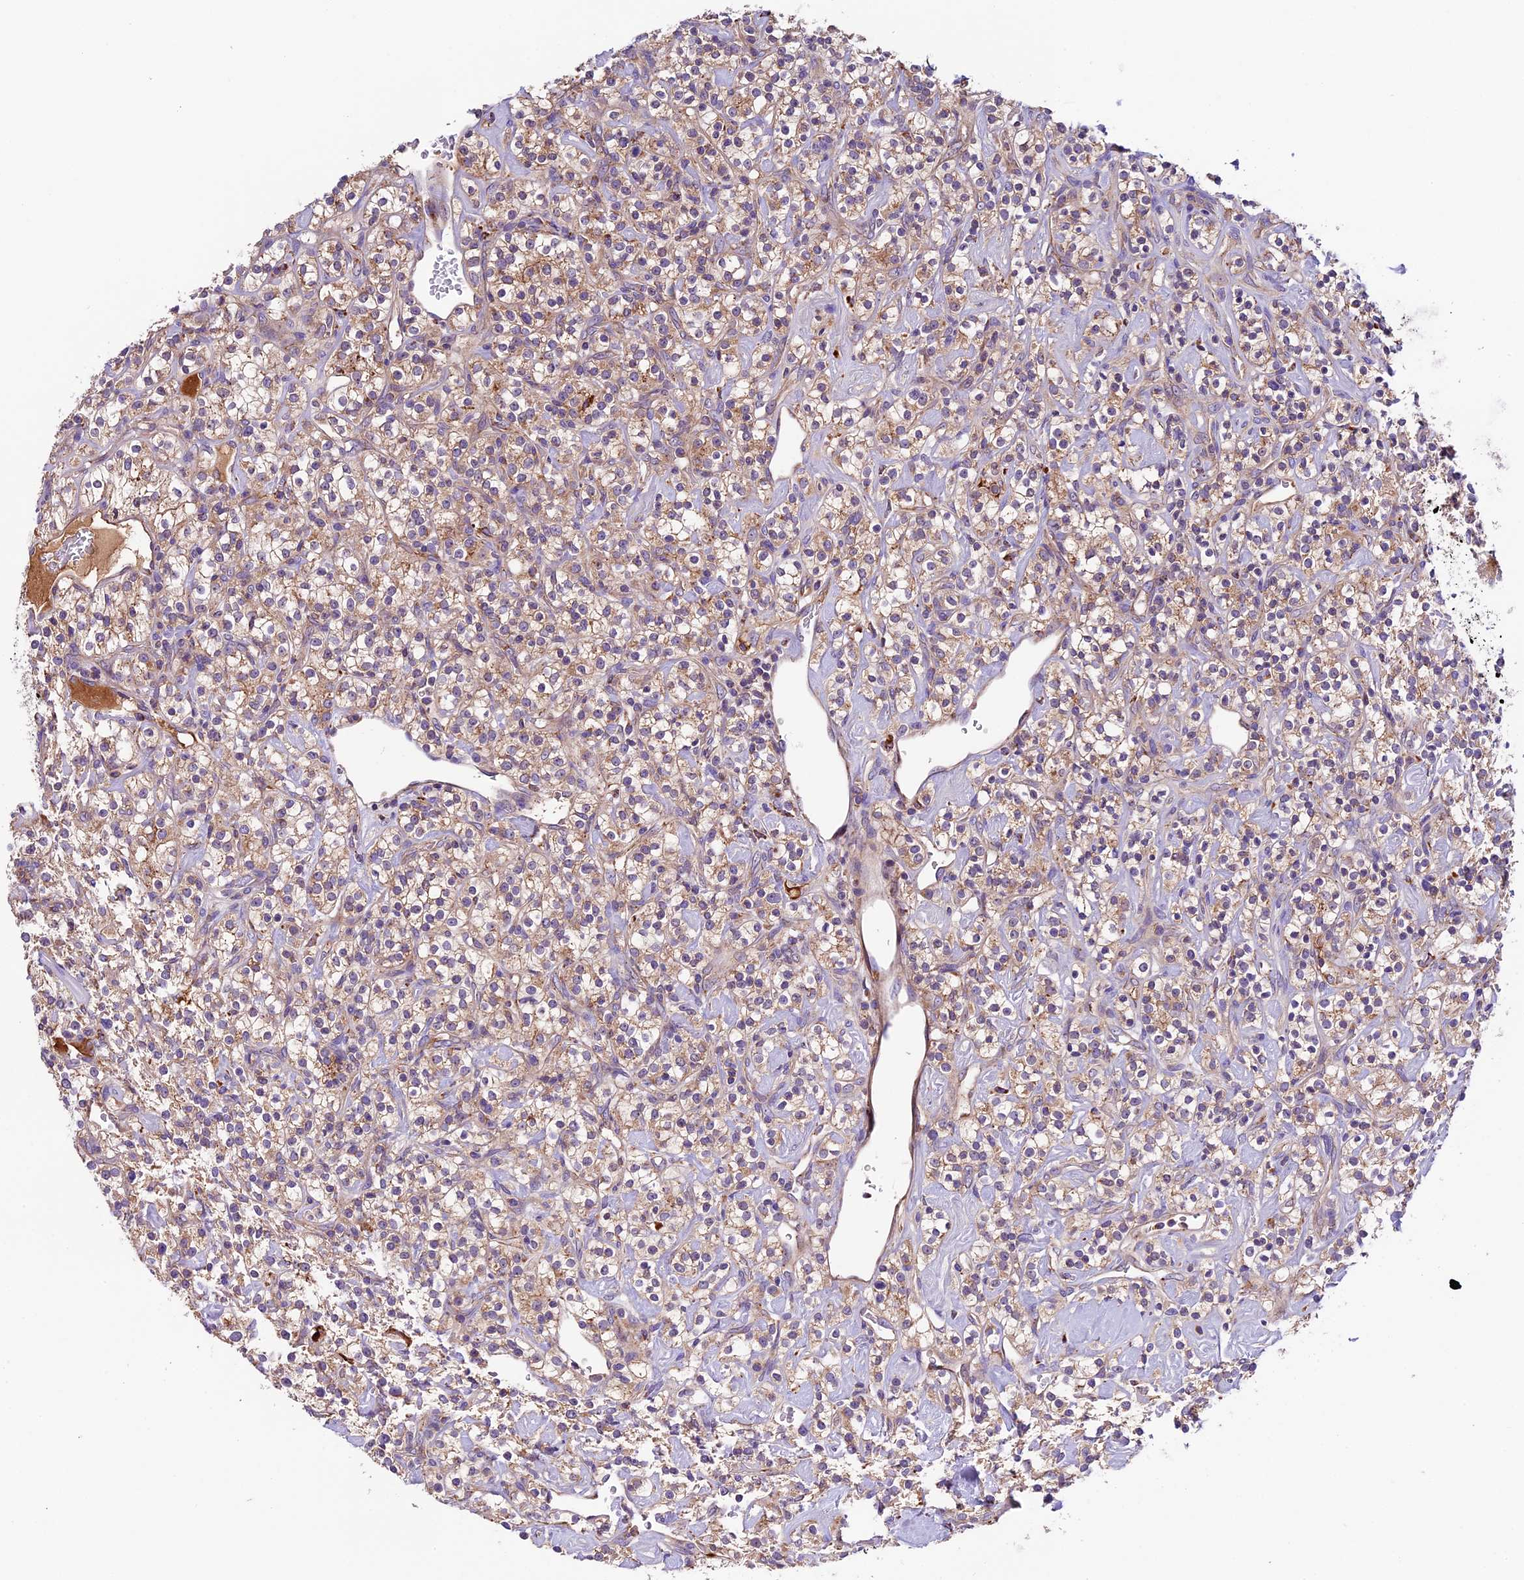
{"staining": {"intensity": "weak", "quantity": ">75%", "location": "cytoplasmic/membranous"}, "tissue": "renal cancer", "cell_type": "Tumor cells", "image_type": "cancer", "snomed": [{"axis": "morphology", "description": "Adenocarcinoma, NOS"}, {"axis": "topography", "description": "Kidney"}], "caption": "A high-resolution image shows IHC staining of renal adenocarcinoma, which reveals weak cytoplasmic/membranous expression in approximately >75% of tumor cells. Using DAB (brown) and hematoxylin (blue) stains, captured at high magnification using brightfield microscopy.", "gene": "METTL22", "patient": {"sex": "male", "age": 77}}